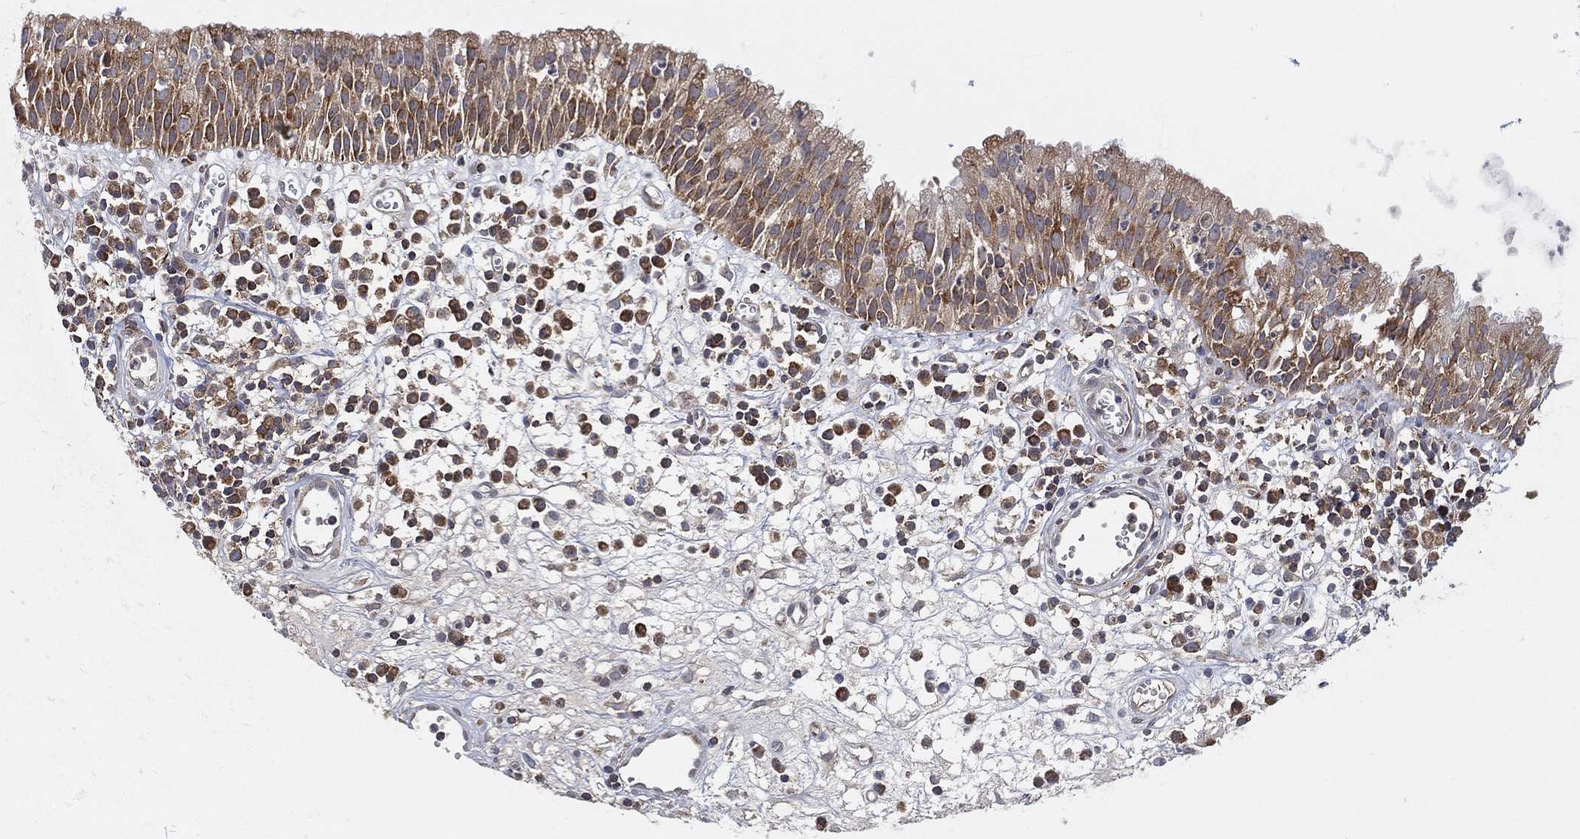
{"staining": {"intensity": "moderate", "quantity": "25%-75%", "location": "cytoplasmic/membranous"}, "tissue": "nasopharynx", "cell_type": "Respiratory epithelial cells", "image_type": "normal", "snomed": [{"axis": "morphology", "description": "Normal tissue, NOS"}, {"axis": "topography", "description": "Nasopharynx"}], "caption": "Immunohistochemistry (IHC) image of normal human nasopharynx stained for a protein (brown), which reveals medium levels of moderate cytoplasmic/membranous positivity in about 25%-75% of respiratory epithelial cells.", "gene": "TMTC4", "patient": {"sex": "female", "age": 77}}